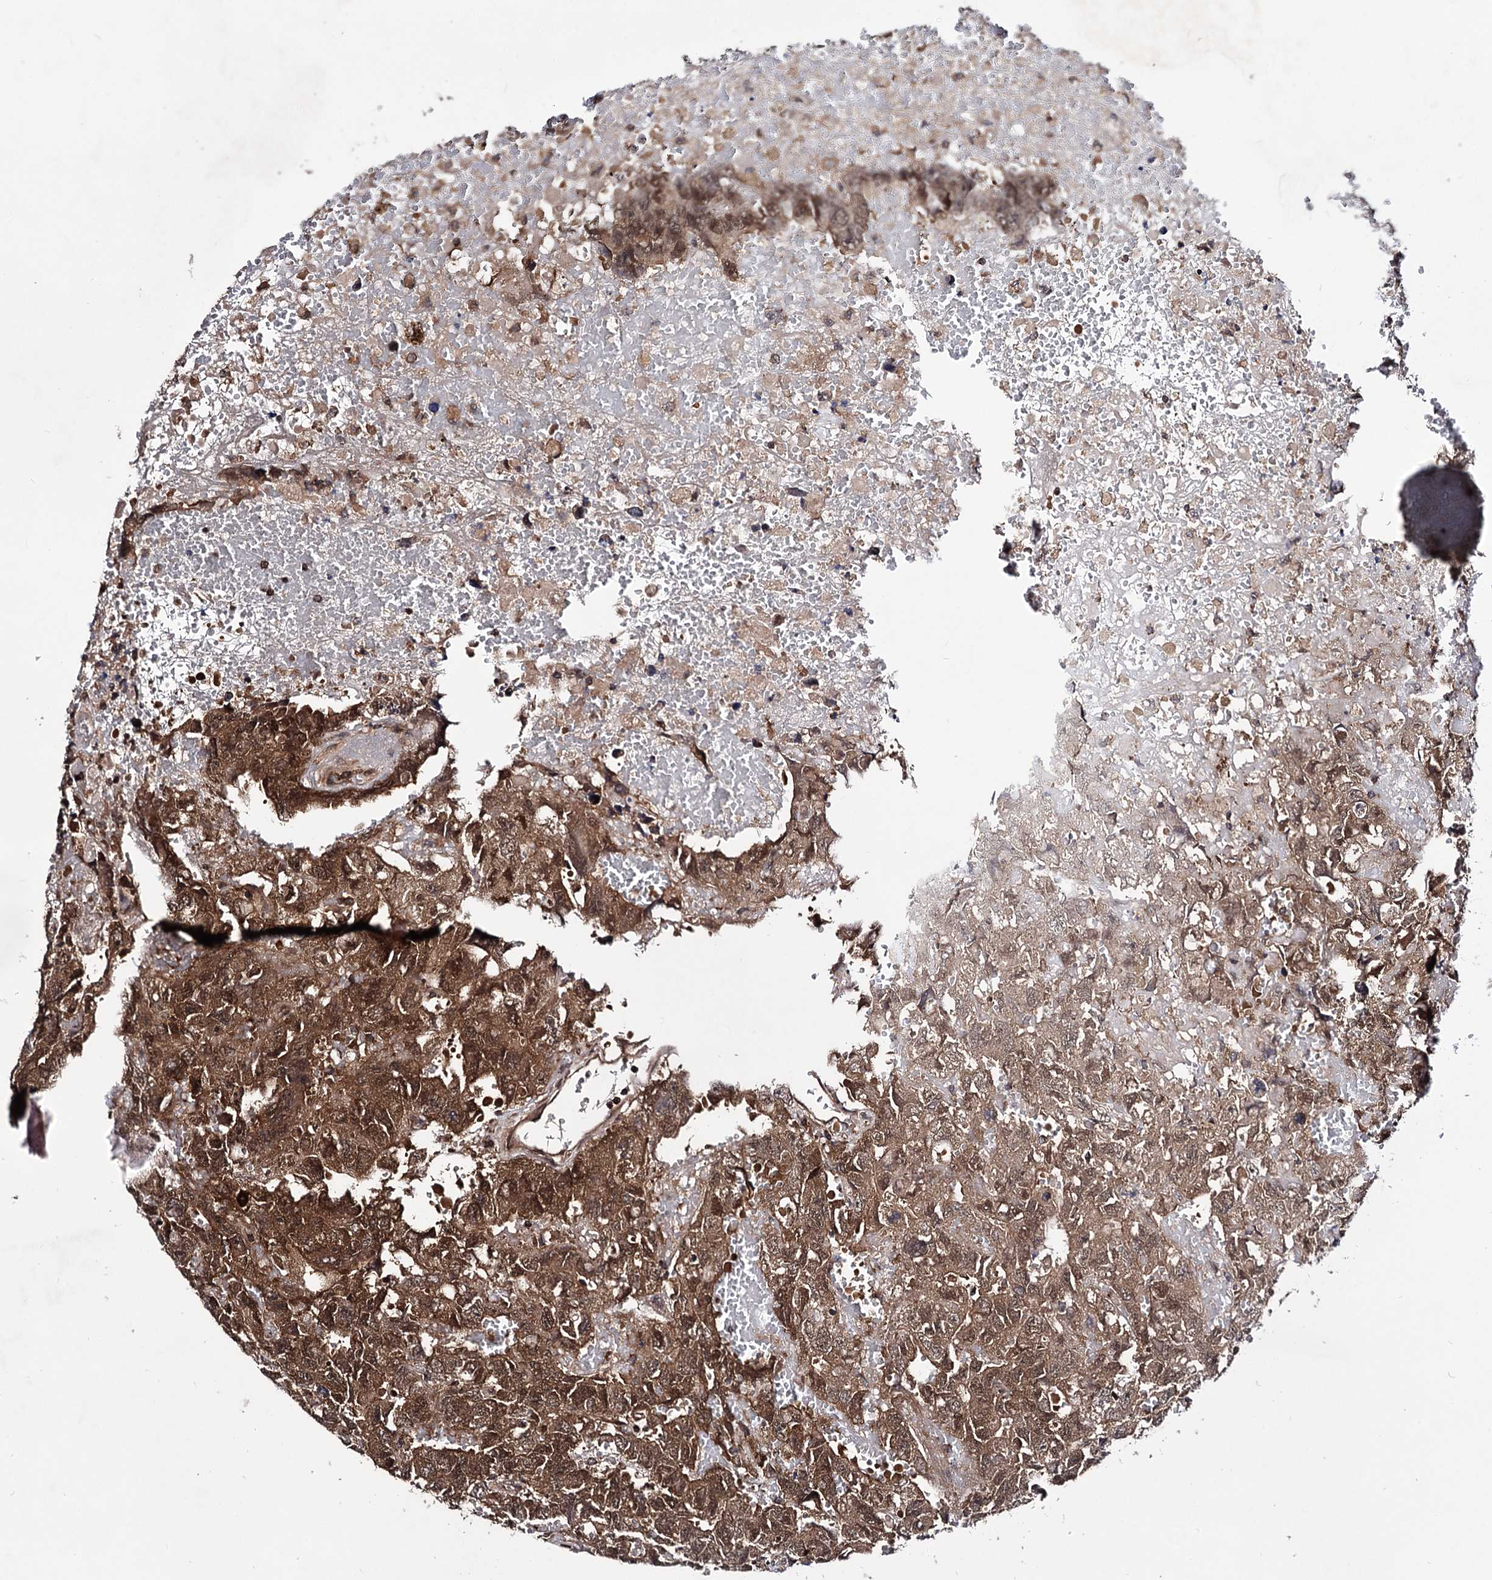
{"staining": {"intensity": "strong", "quantity": ">75%", "location": "cytoplasmic/membranous,nuclear"}, "tissue": "testis cancer", "cell_type": "Tumor cells", "image_type": "cancer", "snomed": [{"axis": "morphology", "description": "Carcinoma, Embryonal, NOS"}, {"axis": "topography", "description": "Testis"}], "caption": "Immunohistochemistry micrograph of neoplastic tissue: human testis embryonal carcinoma stained using immunohistochemistry displays high levels of strong protein expression localized specifically in the cytoplasmic/membranous and nuclear of tumor cells, appearing as a cytoplasmic/membranous and nuclear brown color.", "gene": "MICAL2", "patient": {"sex": "male", "age": 45}}